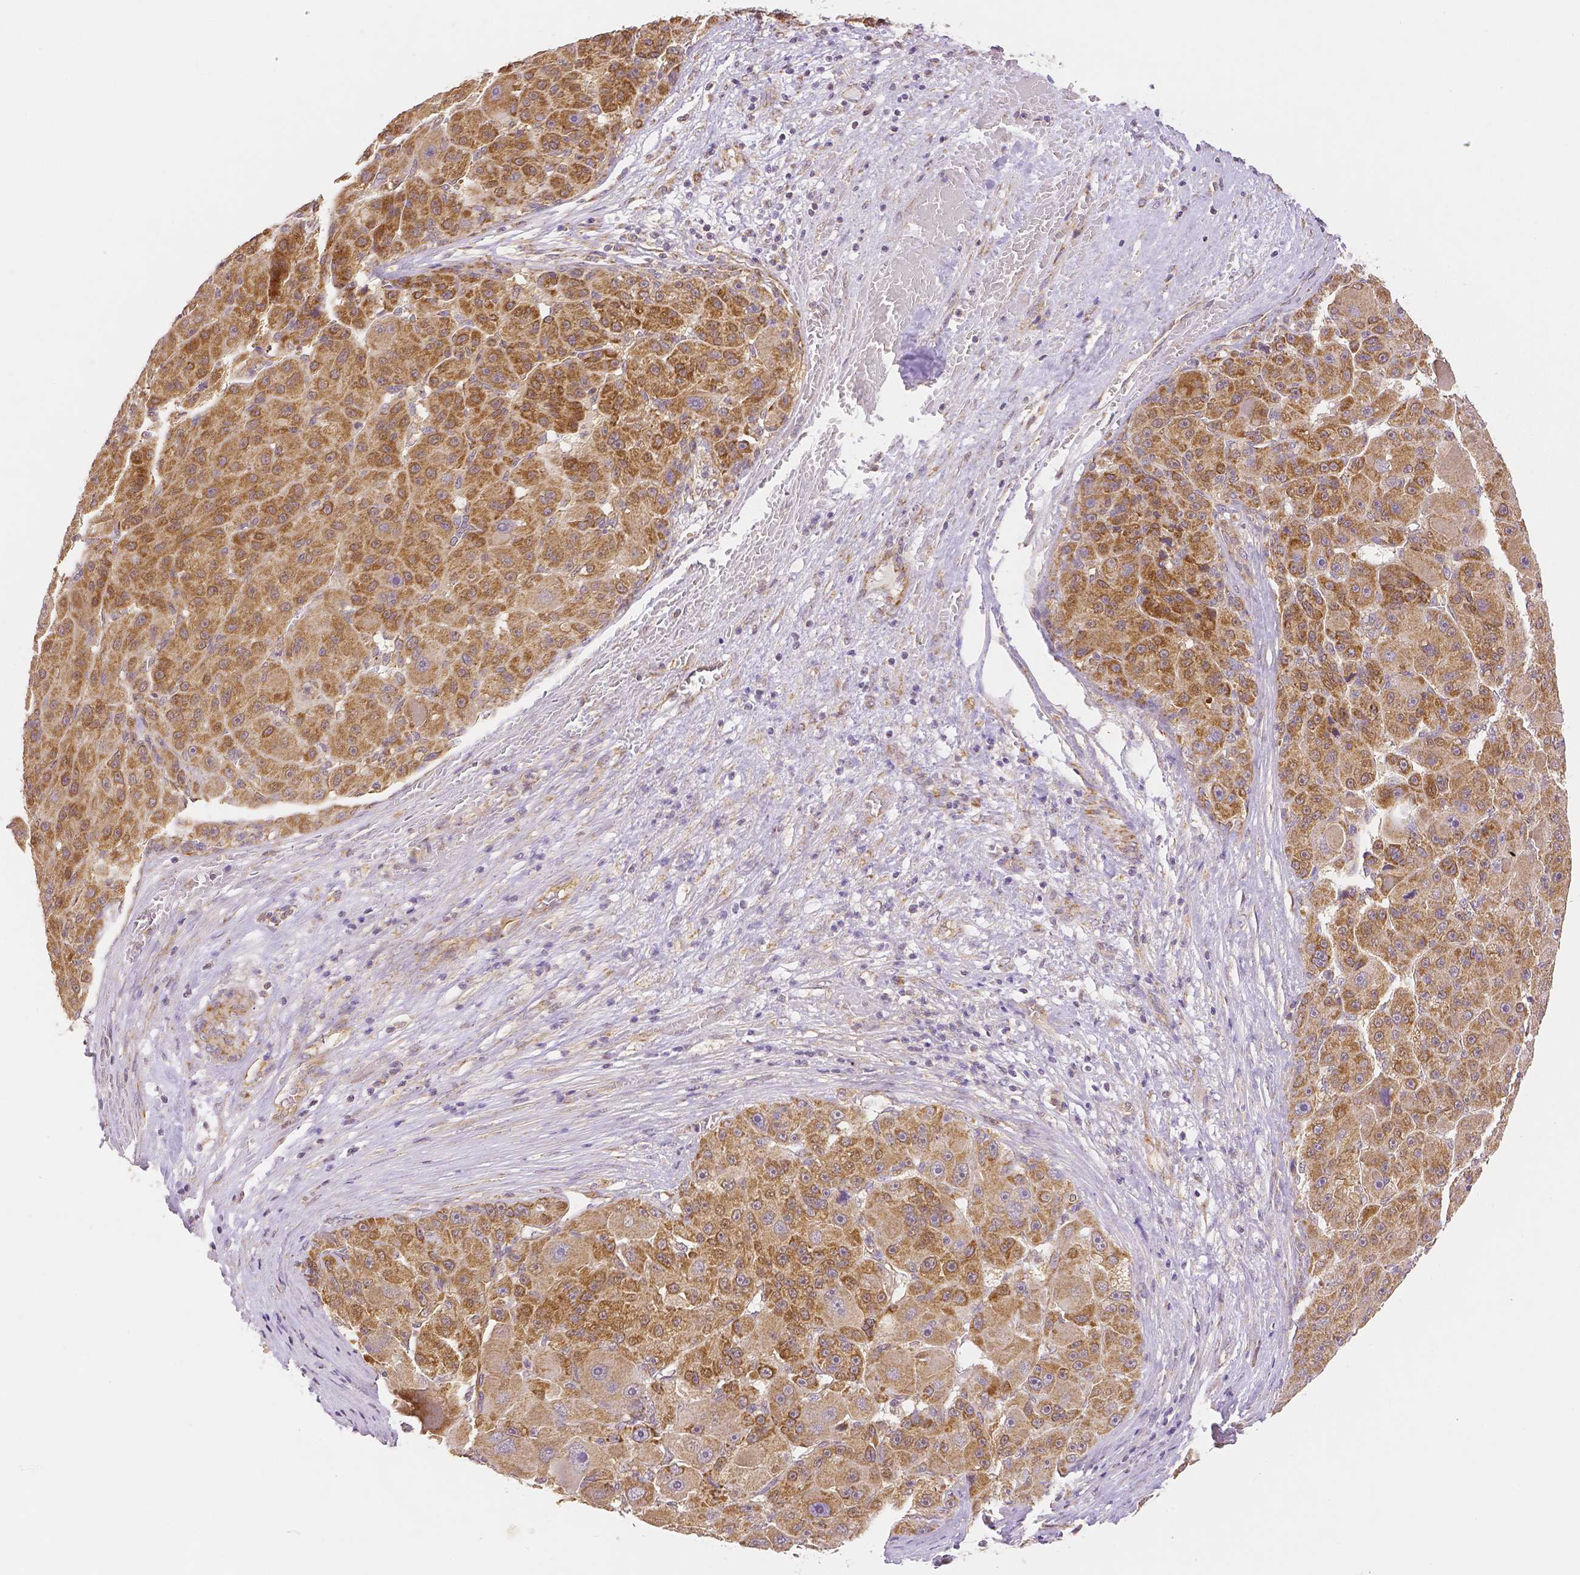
{"staining": {"intensity": "moderate", "quantity": ">75%", "location": "cytoplasmic/membranous"}, "tissue": "liver cancer", "cell_type": "Tumor cells", "image_type": "cancer", "snomed": [{"axis": "morphology", "description": "Carcinoma, Hepatocellular, NOS"}, {"axis": "topography", "description": "Liver"}], "caption": "Moderate cytoplasmic/membranous protein staining is seen in about >75% of tumor cells in liver cancer (hepatocellular carcinoma). The staining is performed using DAB brown chromogen to label protein expression. The nuclei are counter-stained blue using hematoxylin.", "gene": "RHOT1", "patient": {"sex": "male", "age": 76}}